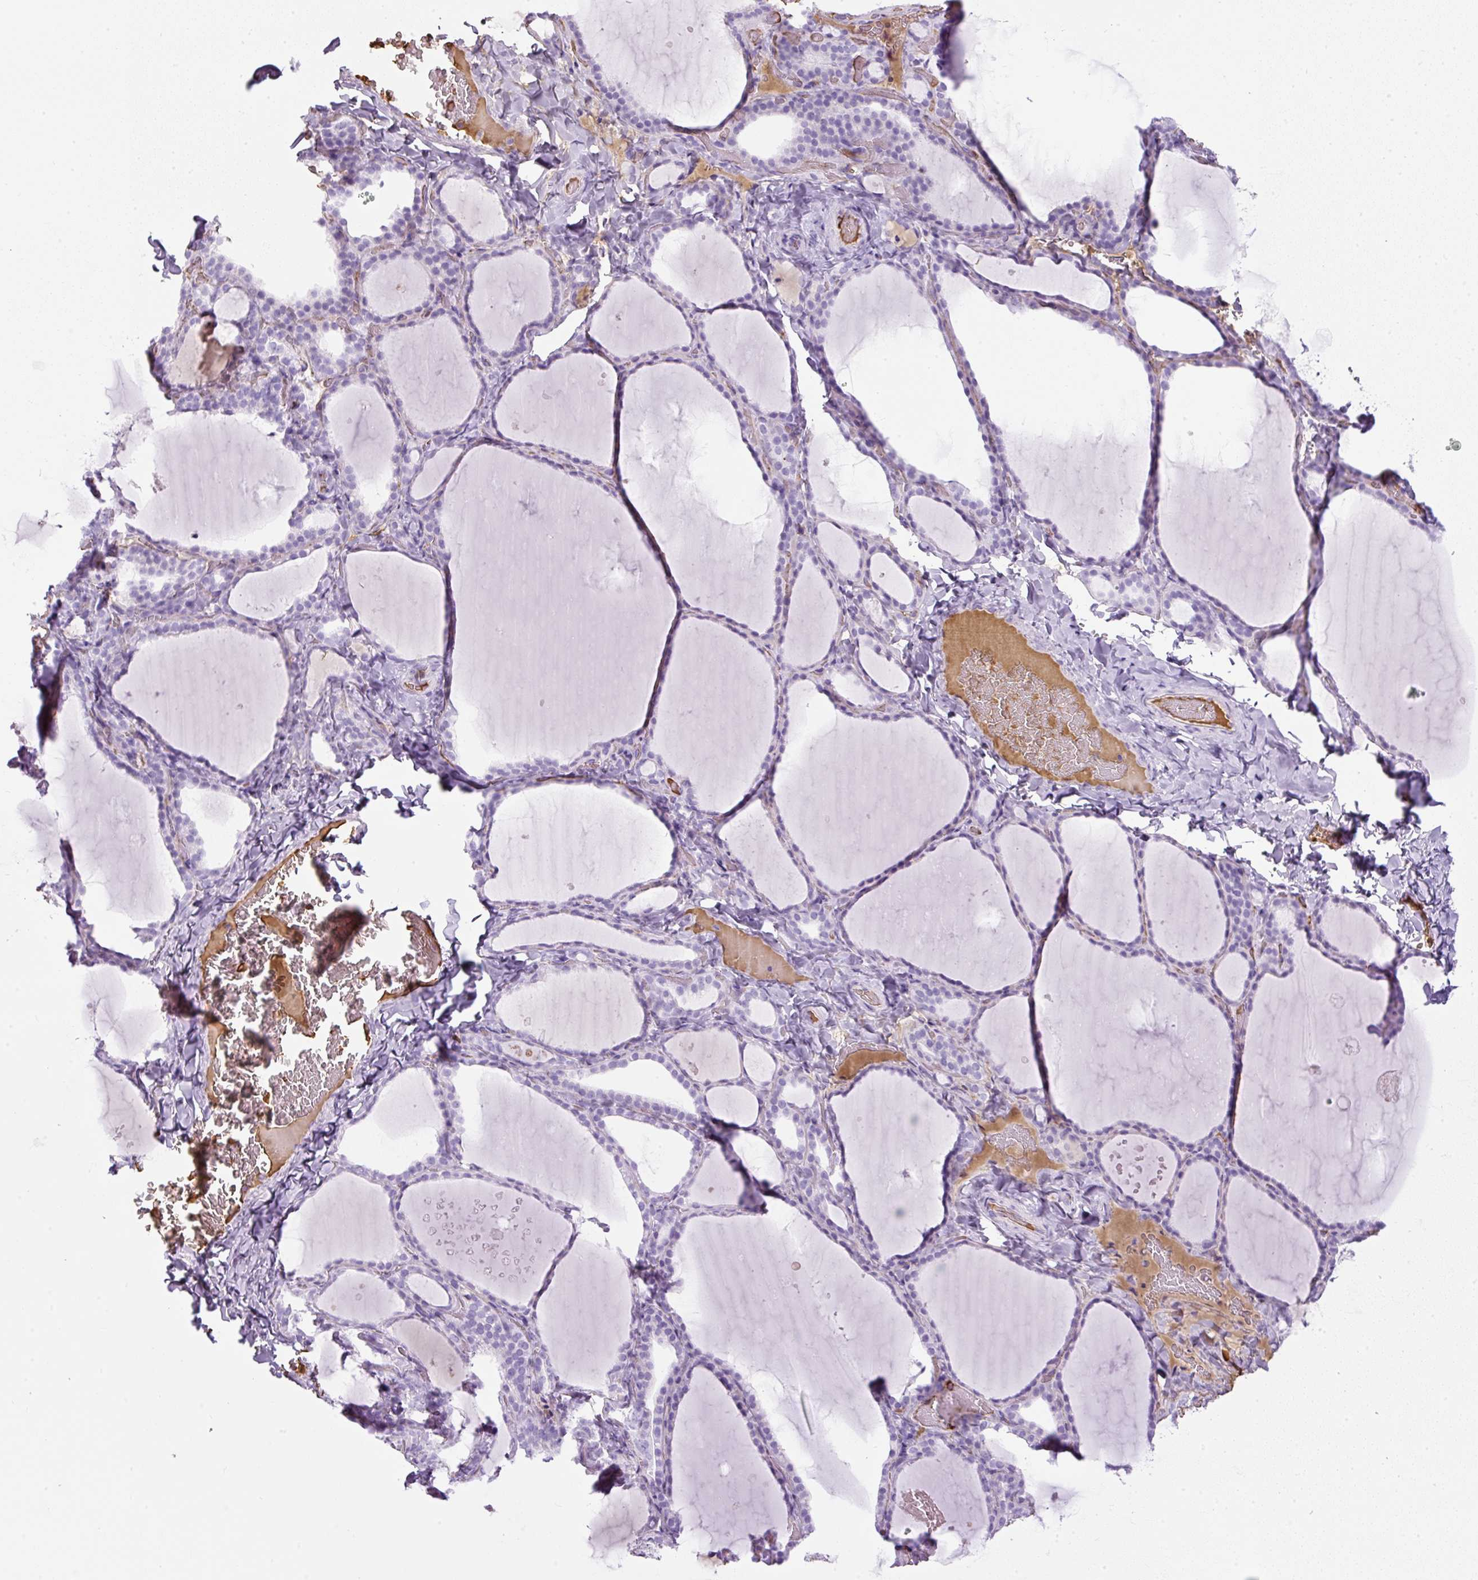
{"staining": {"intensity": "negative", "quantity": "none", "location": "none"}, "tissue": "thyroid gland", "cell_type": "Glandular cells", "image_type": "normal", "snomed": [{"axis": "morphology", "description": "Normal tissue, NOS"}, {"axis": "topography", "description": "Thyroid gland"}], "caption": "DAB immunohistochemical staining of normal human thyroid gland exhibits no significant staining in glandular cells. Brightfield microscopy of IHC stained with DAB (3,3'-diaminobenzidine) (brown) and hematoxylin (blue), captured at high magnification.", "gene": "APOA1", "patient": {"sex": "female", "age": 22}}